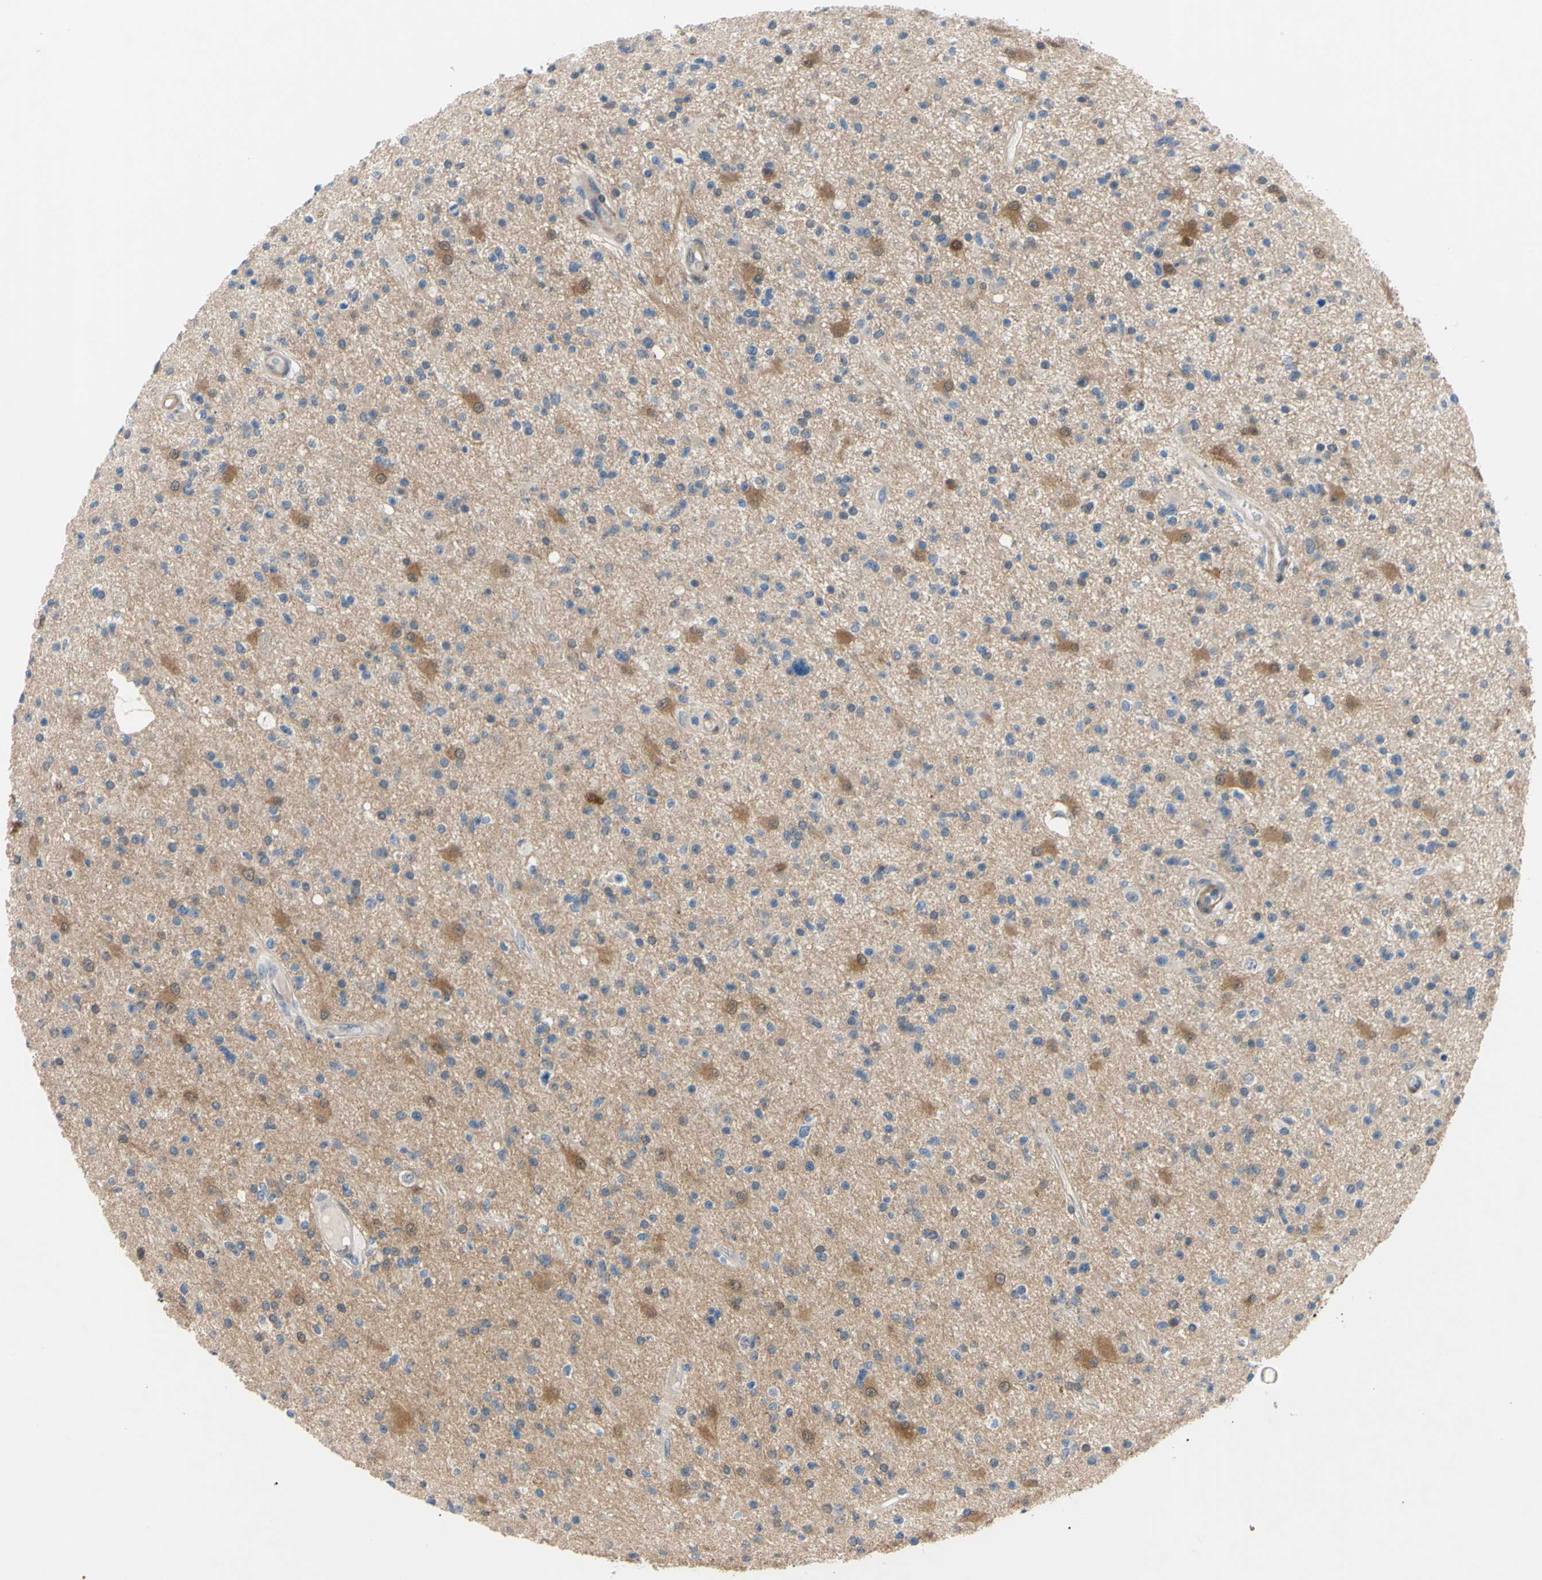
{"staining": {"intensity": "moderate", "quantity": "25%-75%", "location": "cytoplasmic/membranous"}, "tissue": "glioma", "cell_type": "Tumor cells", "image_type": "cancer", "snomed": [{"axis": "morphology", "description": "Glioma, malignant, High grade"}, {"axis": "topography", "description": "Brain"}], "caption": "A photomicrograph showing moderate cytoplasmic/membranous staining in about 25%-75% of tumor cells in glioma, as visualized by brown immunohistochemical staining.", "gene": "NOL3", "patient": {"sex": "male", "age": 33}}